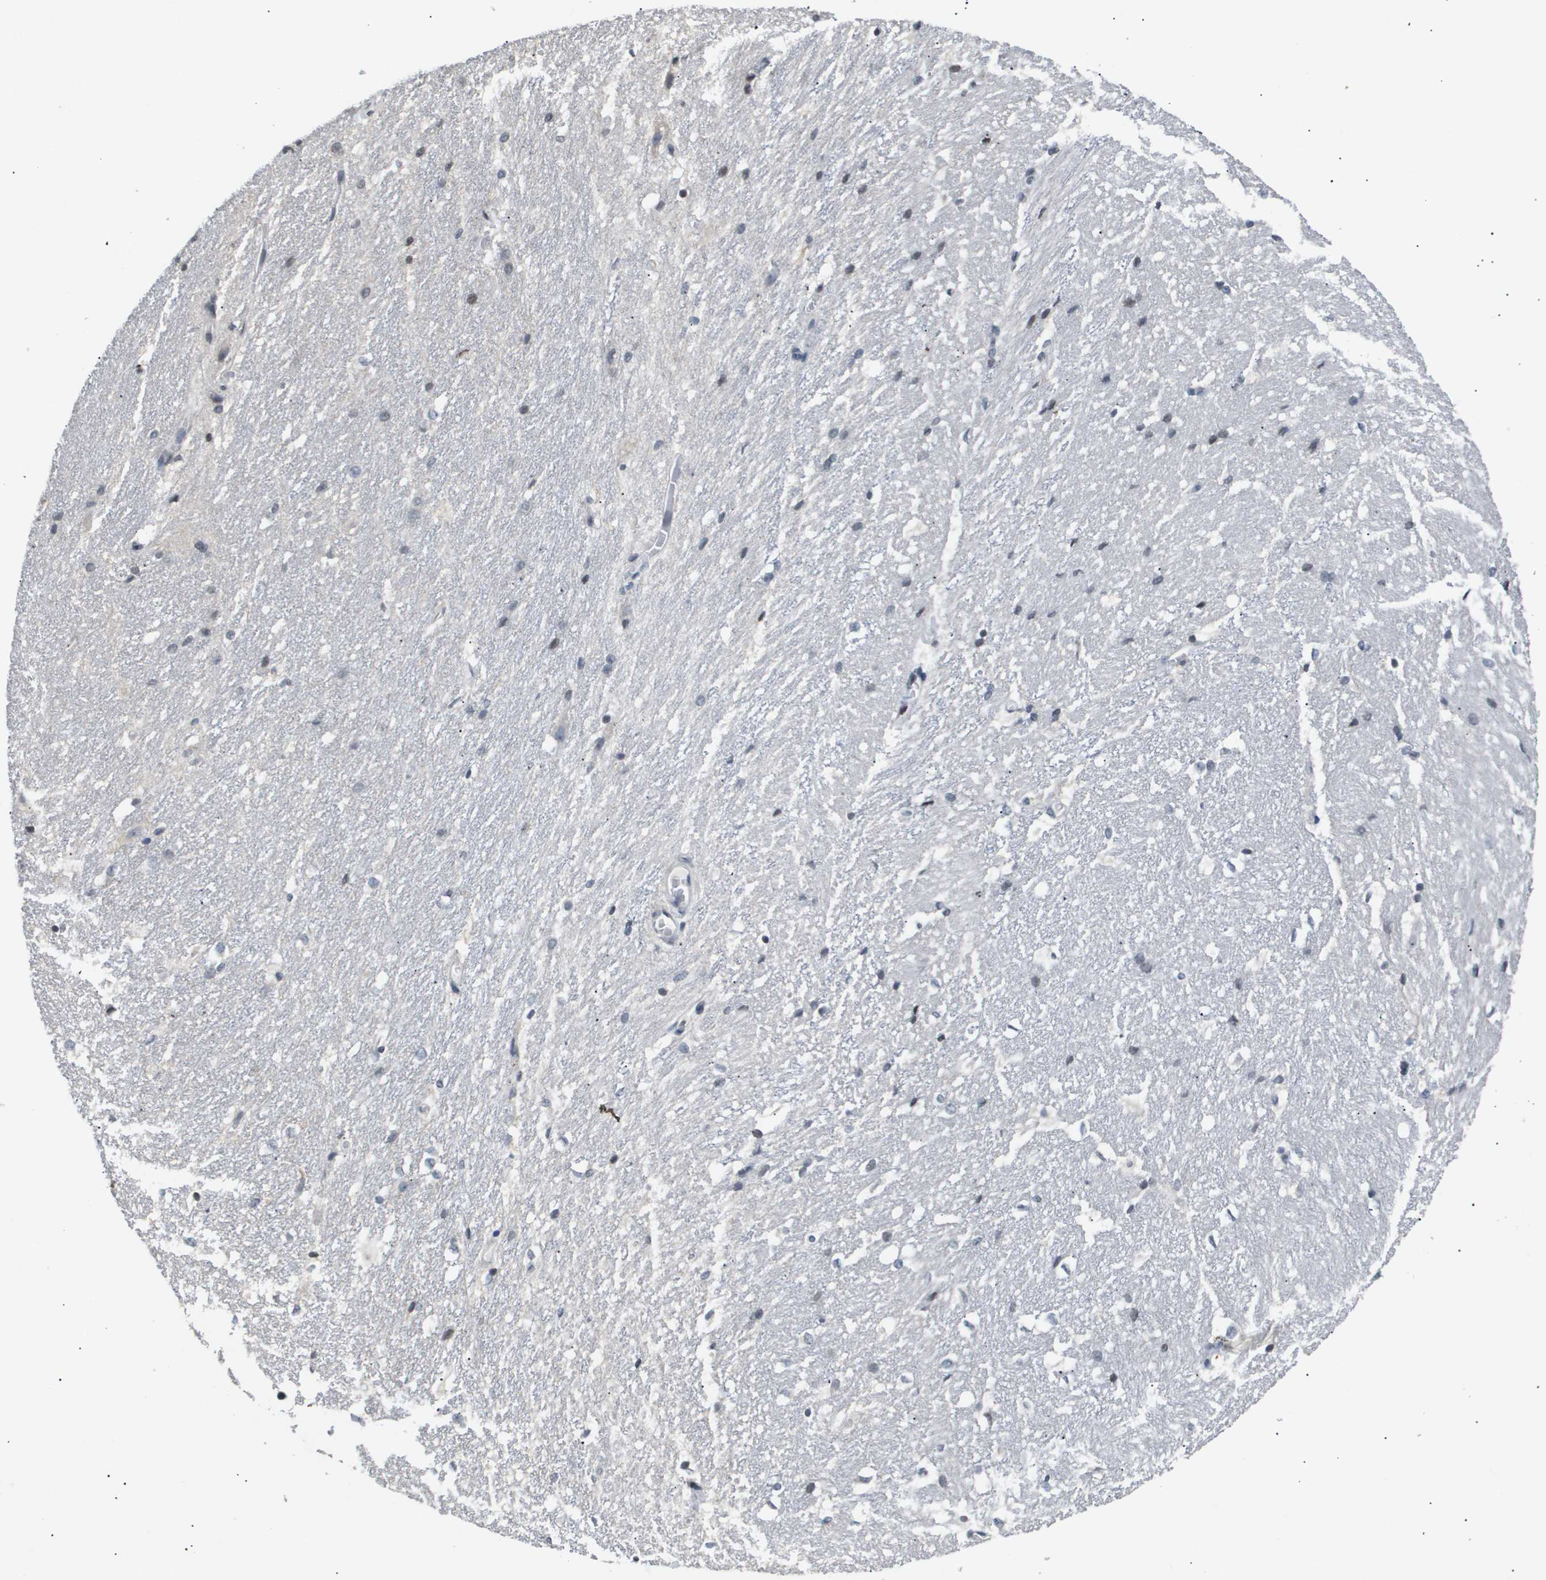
{"staining": {"intensity": "weak", "quantity": "<25%", "location": "nuclear"}, "tissue": "hippocampus", "cell_type": "Glial cells", "image_type": "normal", "snomed": [{"axis": "morphology", "description": "Normal tissue, NOS"}, {"axis": "topography", "description": "Hippocampus"}], "caption": "An image of human hippocampus is negative for staining in glial cells. (DAB immunohistochemistry (IHC) visualized using brightfield microscopy, high magnification).", "gene": "ANAPC2", "patient": {"sex": "female", "age": 19}}